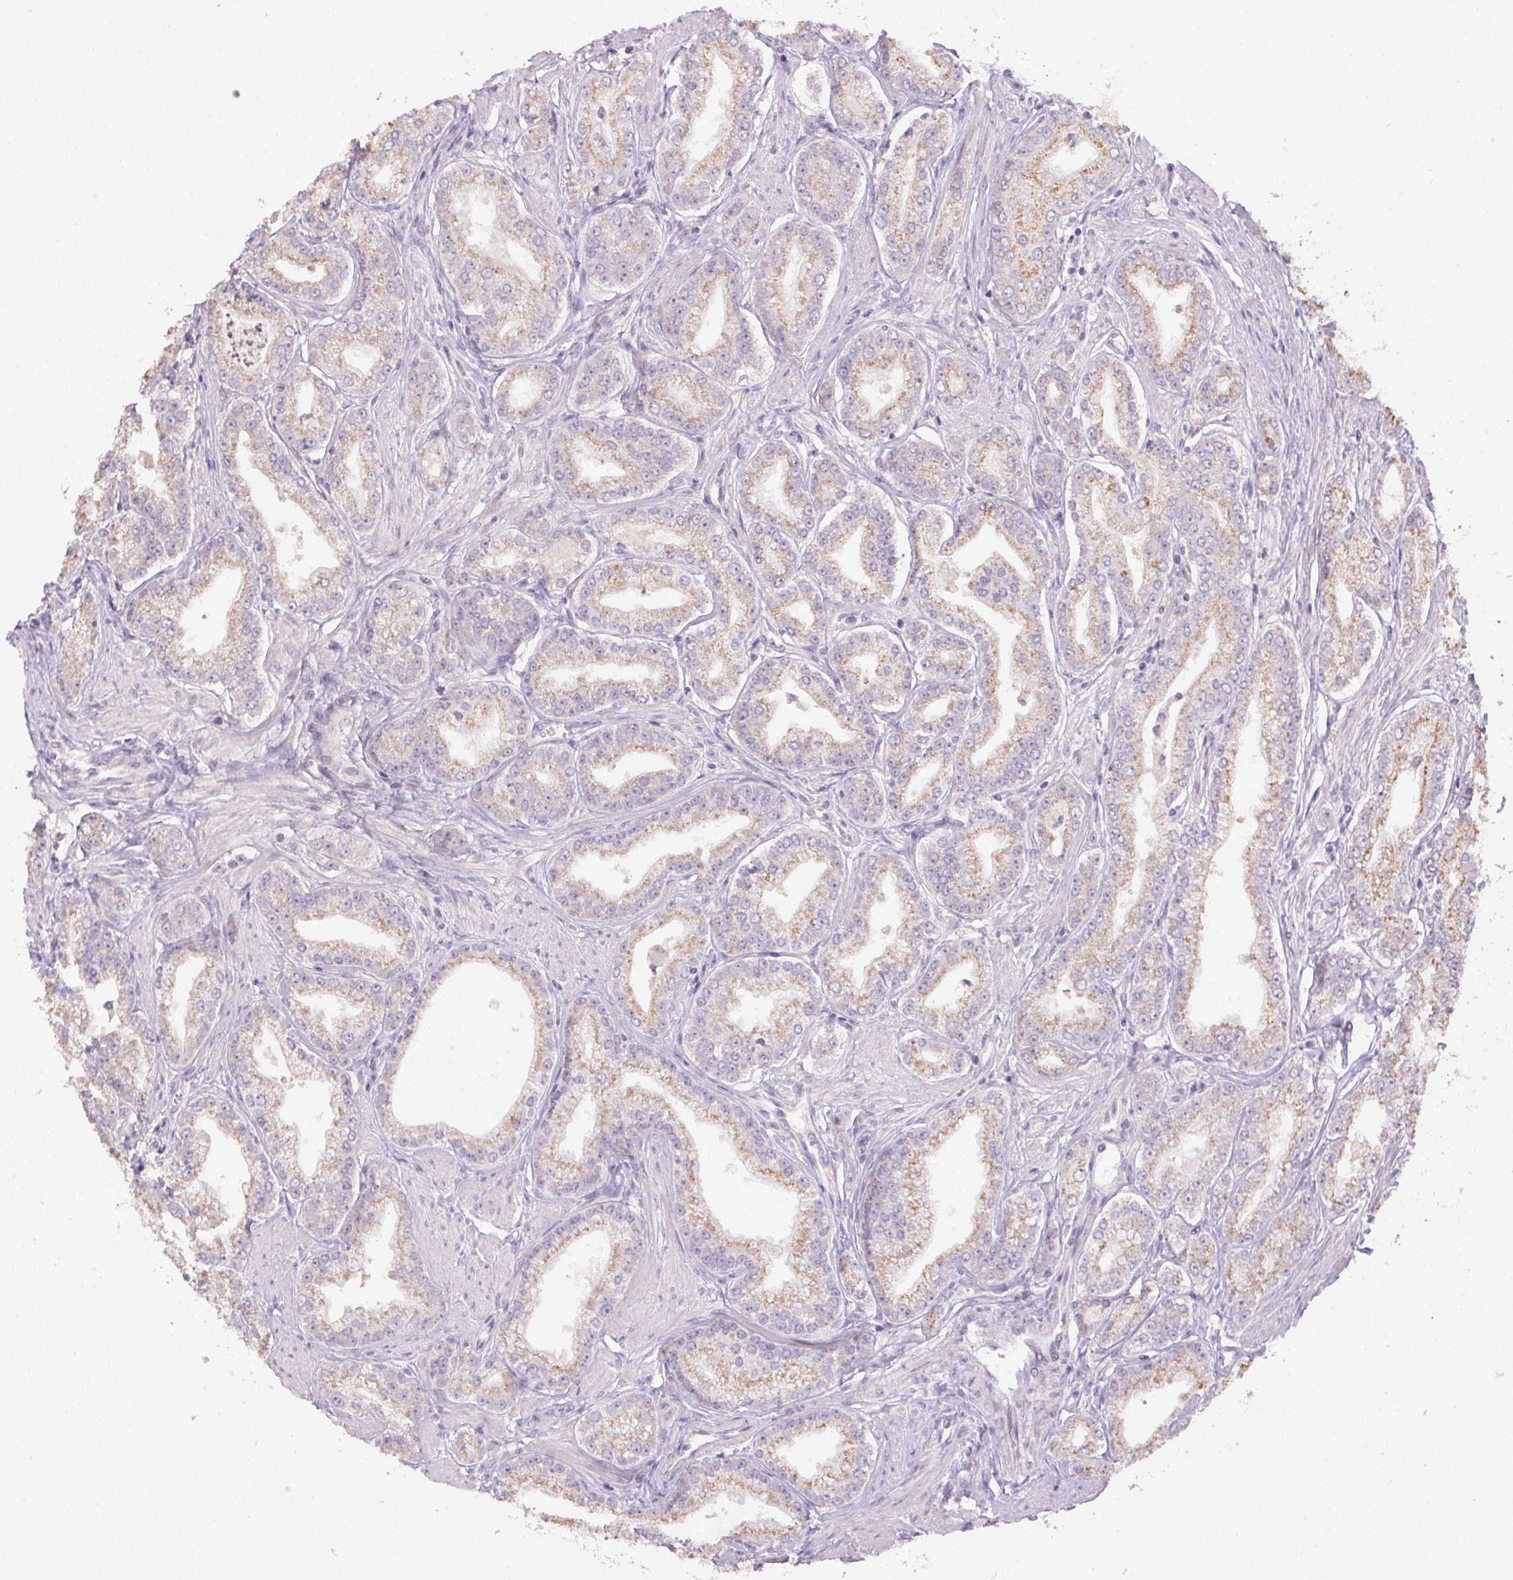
{"staining": {"intensity": "moderate", "quantity": ">75%", "location": "cytoplasmic/membranous"}, "tissue": "prostate cancer", "cell_type": "Tumor cells", "image_type": "cancer", "snomed": [{"axis": "morphology", "description": "Adenocarcinoma, NOS"}, {"axis": "topography", "description": "Prostate"}], "caption": "This histopathology image displays IHC staining of prostate cancer (adenocarcinoma), with medium moderate cytoplasmic/membranous expression in approximately >75% of tumor cells.", "gene": "SPACA9", "patient": {"sex": "male", "age": 71}}